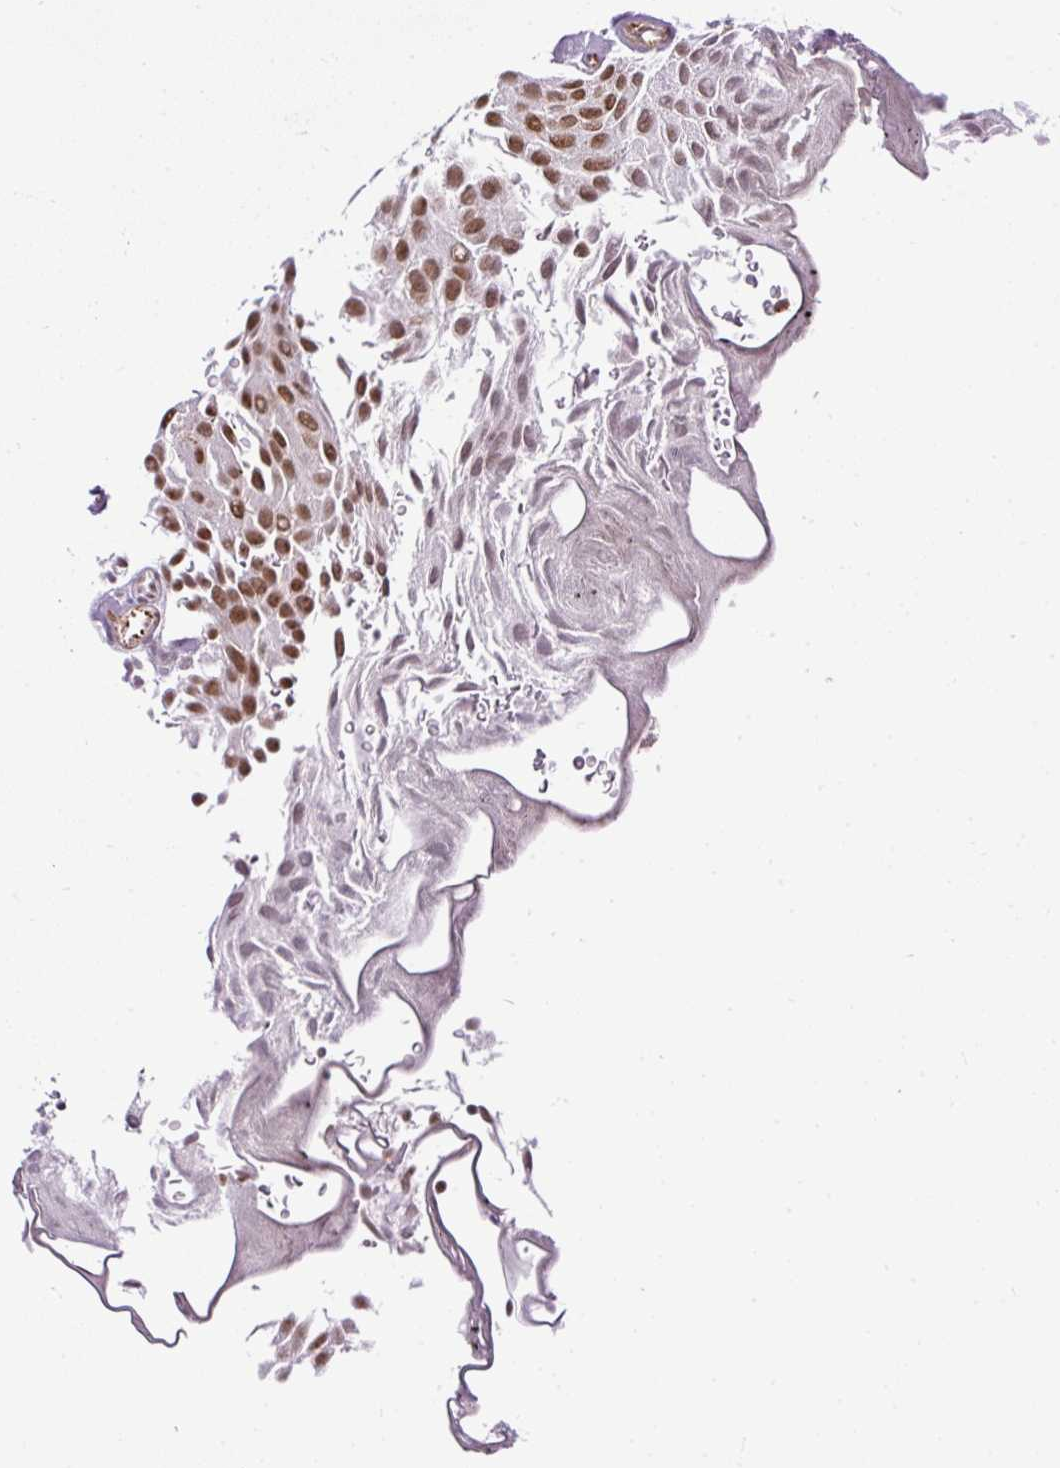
{"staining": {"intensity": "moderate", "quantity": ">75%", "location": "nuclear"}, "tissue": "urothelial cancer", "cell_type": "Tumor cells", "image_type": "cancer", "snomed": [{"axis": "morphology", "description": "Urothelial carcinoma, Low grade"}, {"axis": "topography", "description": "Urinary bladder"}], "caption": "Low-grade urothelial carcinoma was stained to show a protein in brown. There is medium levels of moderate nuclear expression in about >75% of tumor cells. The staining is performed using DAB brown chromogen to label protein expression. The nuclei are counter-stained blue using hematoxylin.", "gene": "LUC7L2", "patient": {"sex": "male", "age": 78}}